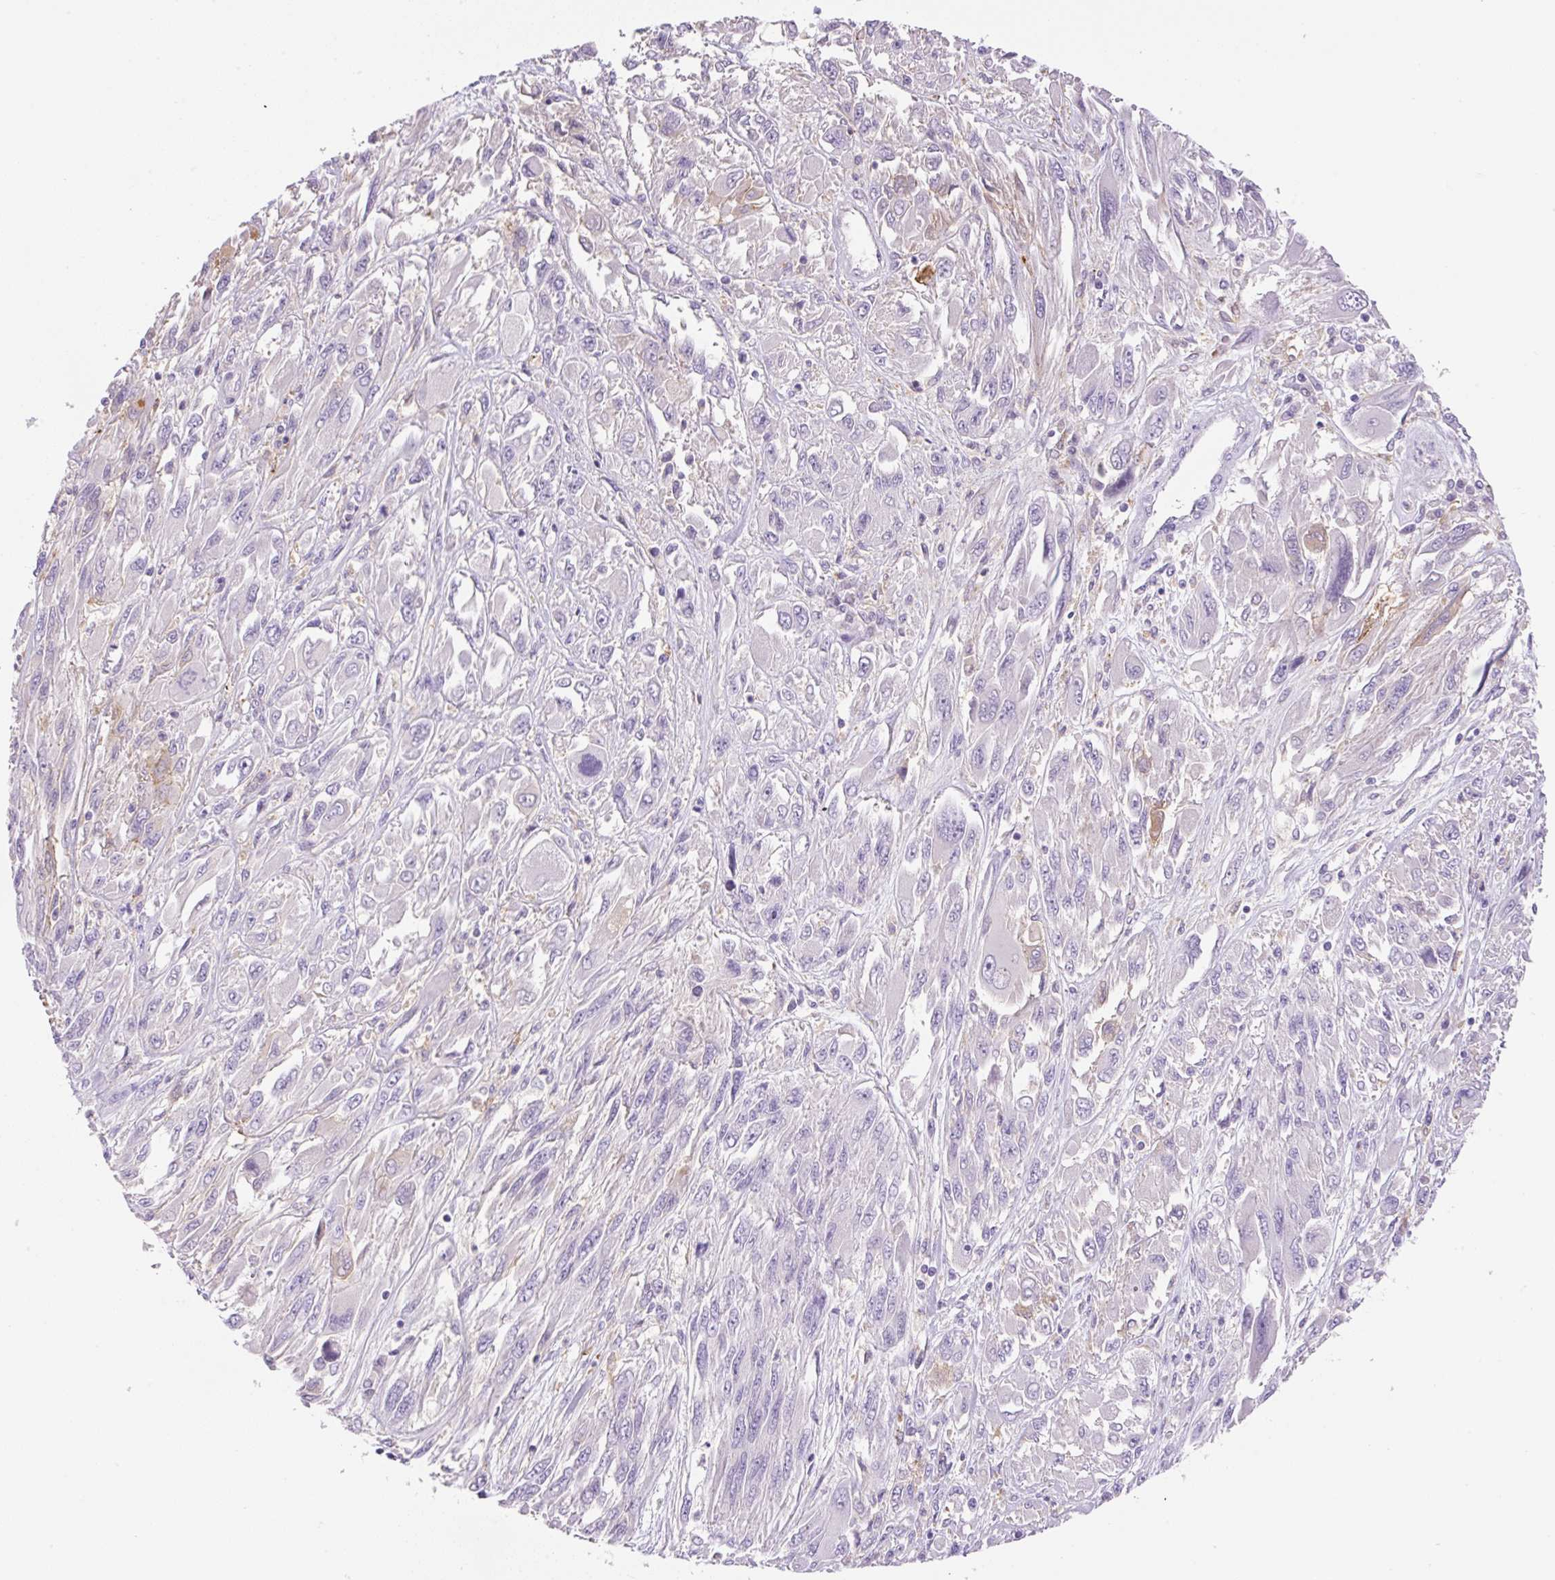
{"staining": {"intensity": "negative", "quantity": "none", "location": "none"}, "tissue": "melanoma", "cell_type": "Tumor cells", "image_type": "cancer", "snomed": [{"axis": "morphology", "description": "Malignant melanoma, NOS"}, {"axis": "topography", "description": "Skin"}], "caption": "DAB immunohistochemical staining of malignant melanoma shows no significant staining in tumor cells.", "gene": "TDRD15", "patient": {"sex": "female", "age": 91}}